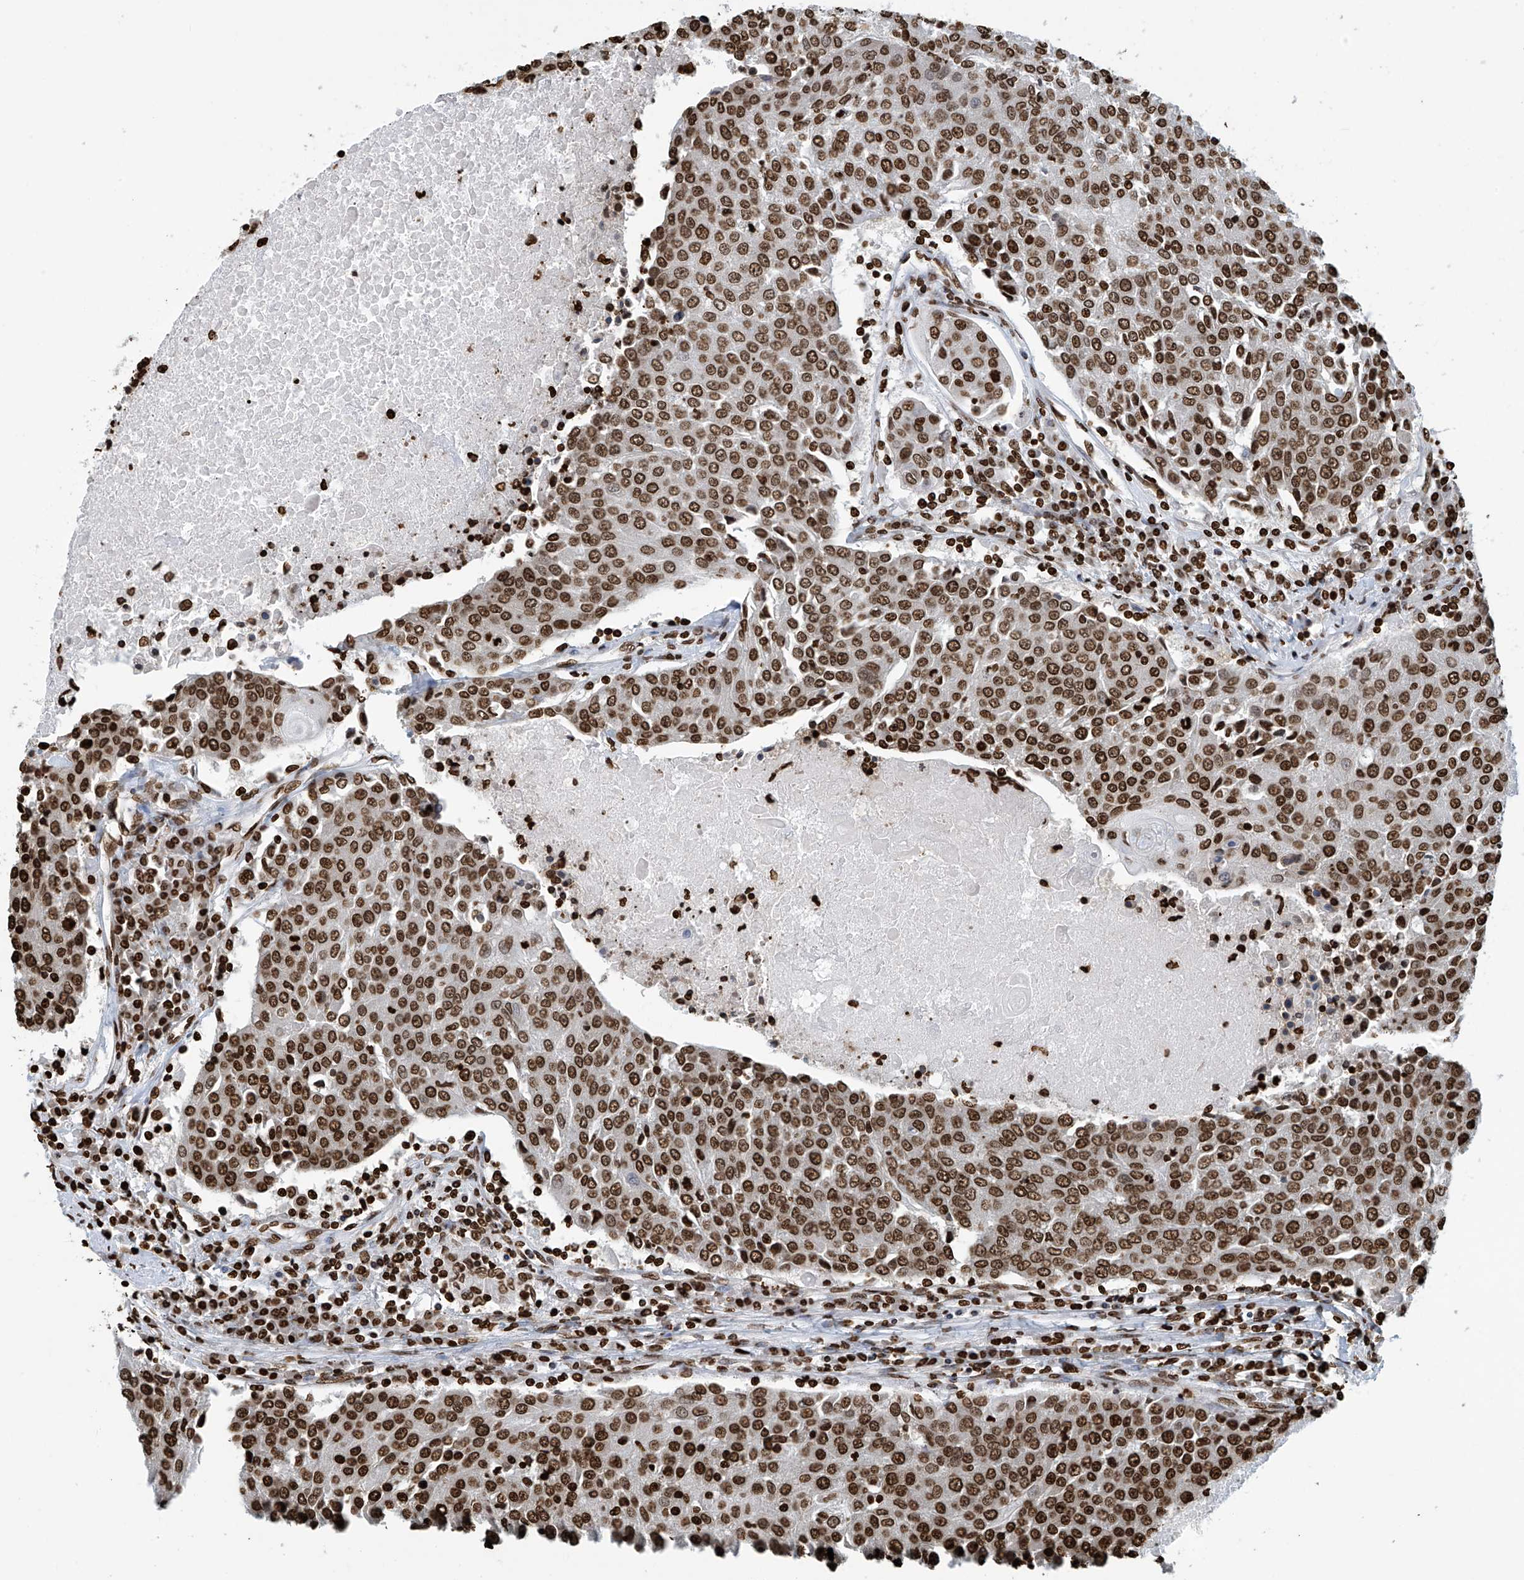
{"staining": {"intensity": "strong", "quantity": ">75%", "location": "nuclear"}, "tissue": "urothelial cancer", "cell_type": "Tumor cells", "image_type": "cancer", "snomed": [{"axis": "morphology", "description": "Urothelial carcinoma, High grade"}, {"axis": "topography", "description": "Urinary bladder"}], "caption": "The photomicrograph displays staining of urothelial cancer, revealing strong nuclear protein staining (brown color) within tumor cells.", "gene": "DPPA2", "patient": {"sex": "female", "age": 85}}